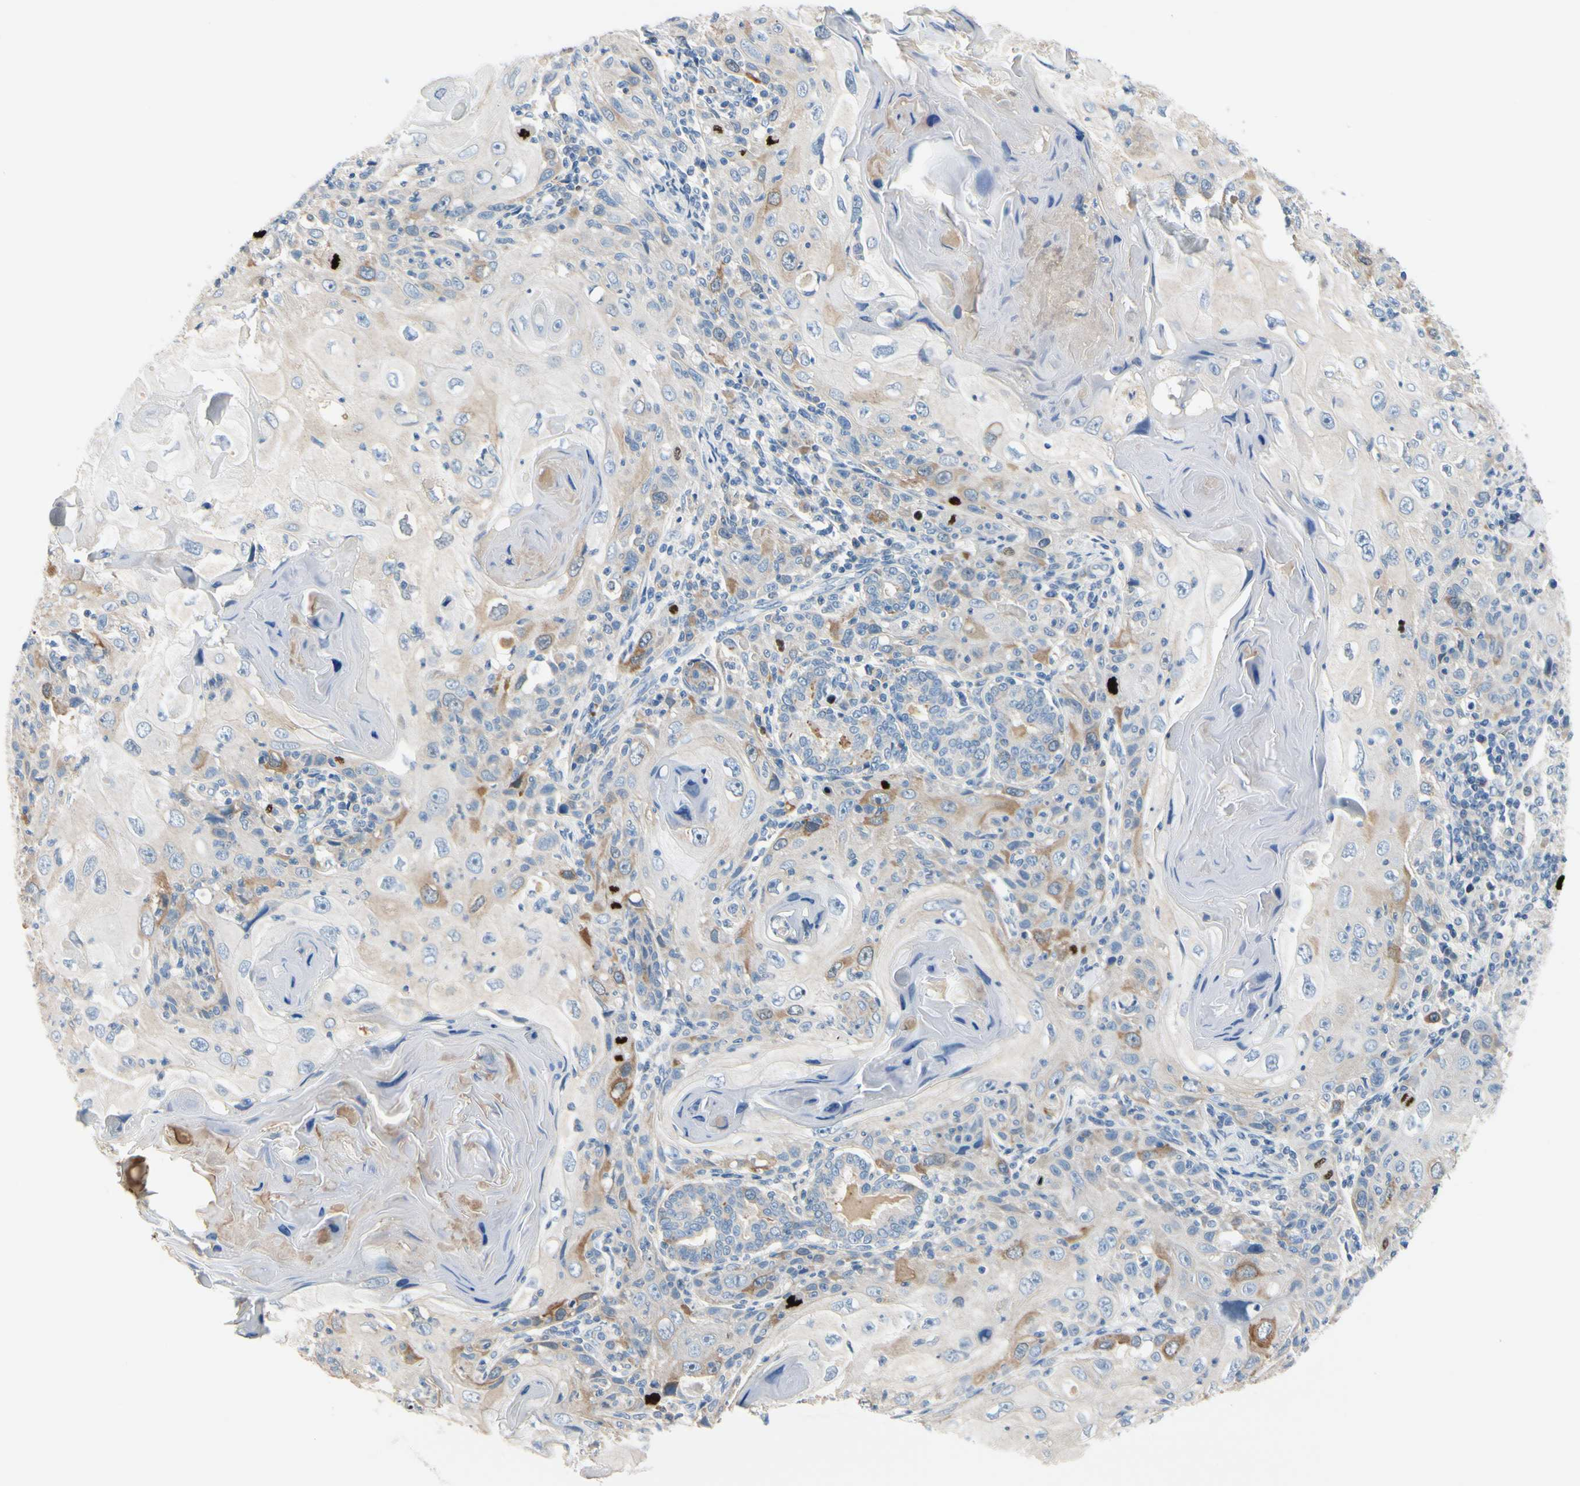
{"staining": {"intensity": "moderate", "quantity": "<25%", "location": "cytoplasmic/membranous"}, "tissue": "skin cancer", "cell_type": "Tumor cells", "image_type": "cancer", "snomed": [{"axis": "morphology", "description": "Squamous cell carcinoma, NOS"}, {"axis": "topography", "description": "Skin"}], "caption": "This is a photomicrograph of immunohistochemistry staining of skin squamous cell carcinoma, which shows moderate staining in the cytoplasmic/membranous of tumor cells.", "gene": "CKAP2", "patient": {"sex": "female", "age": 88}}